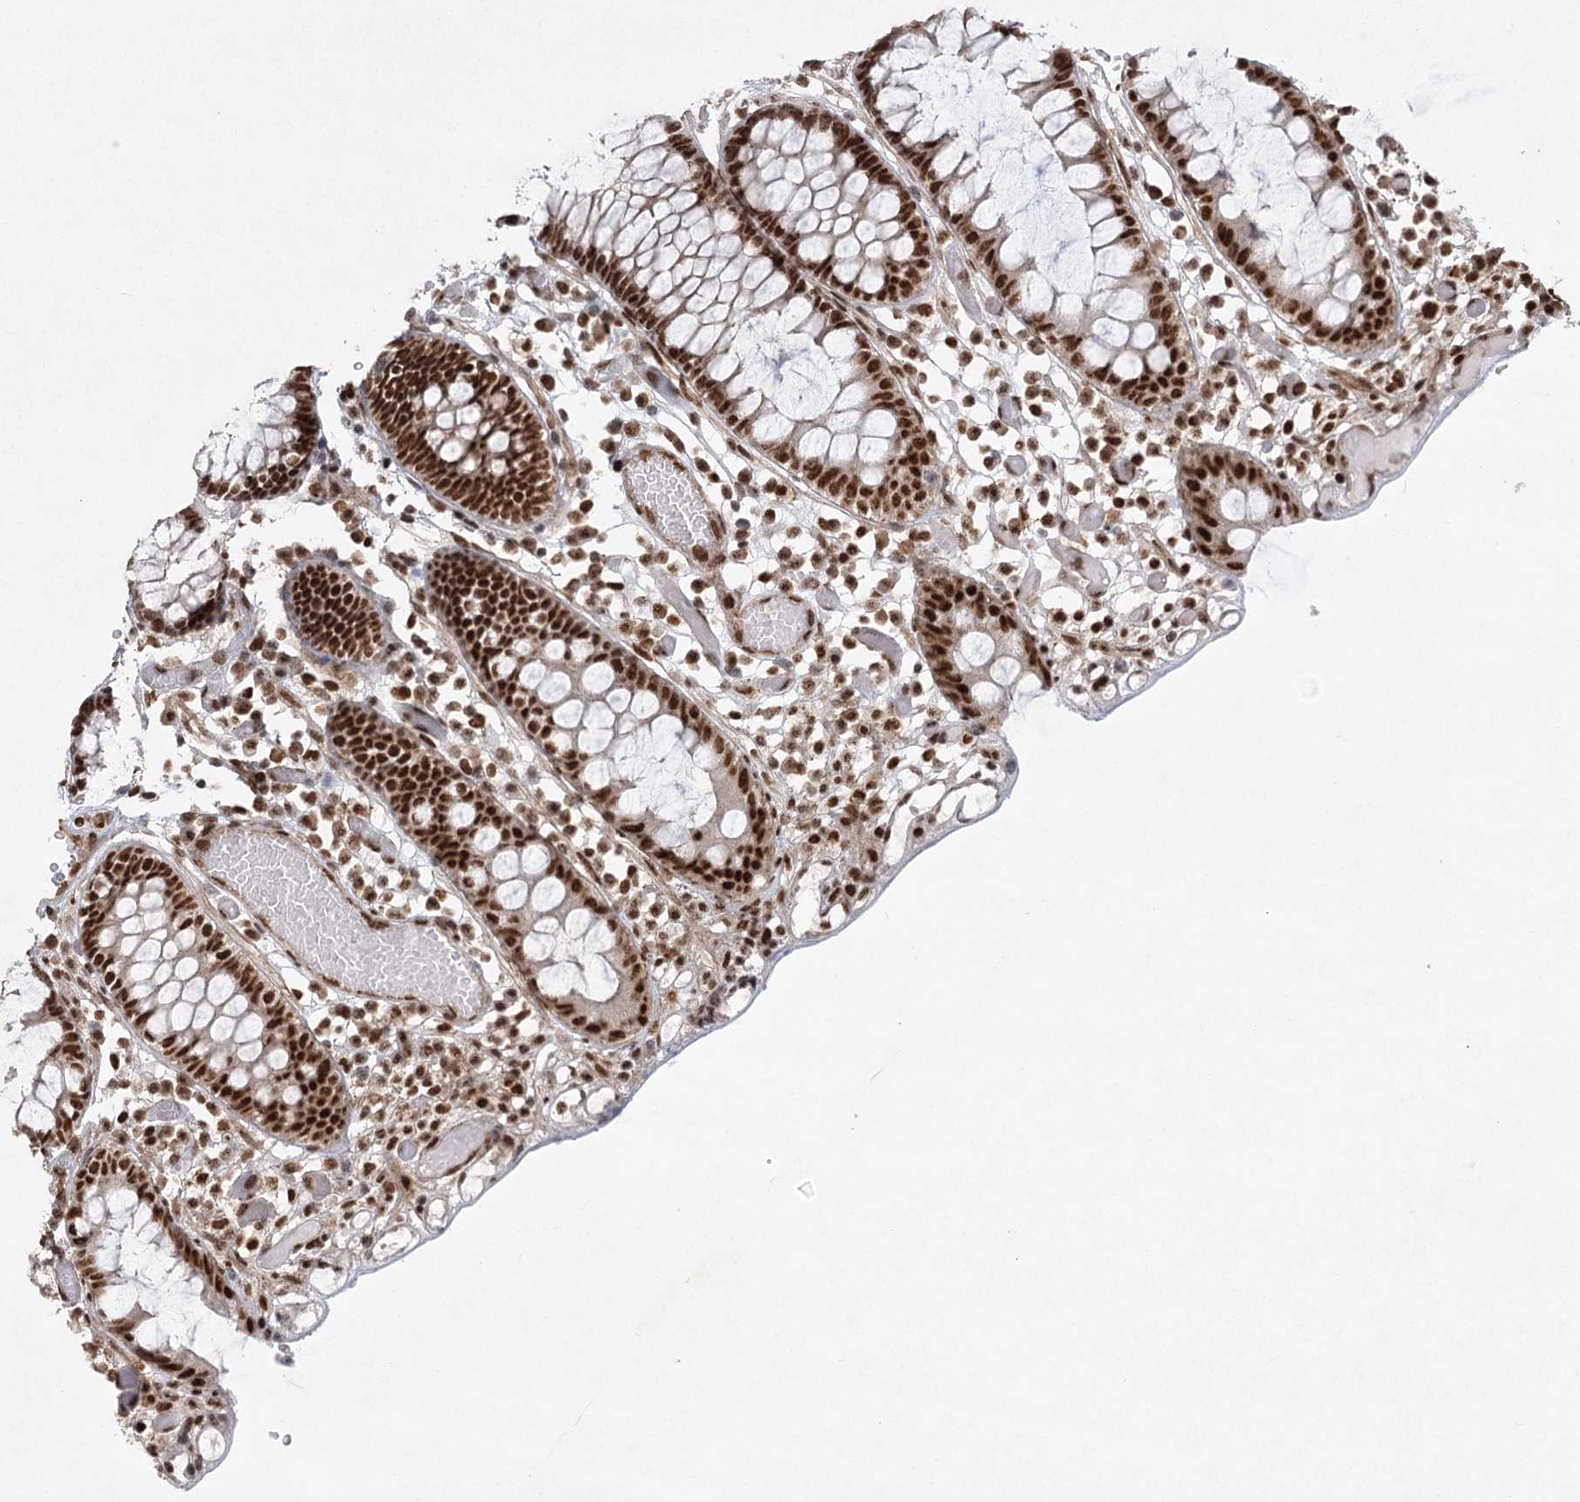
{"staining": {"intensity": "strong", "quantity": ">75%", "location": "nuclear"}, "tissue": "colon", "cell_type": "Endothelial cells", "image_type": "normal", "snomed": [{"axis": "morphology", "description": "Normal tissue, NOS"}, {"axis": "topography", "description": "Colon"}], "caption": "A photomicrograph of colon stained for a protein reveals strong nuclear brown staining in endothelial cells. Ihc stains the protein of interest in brown and the nuclei are stained blue.", "gene": "ZCCHC8", "patient": {"sex": "male", "age": 14}}